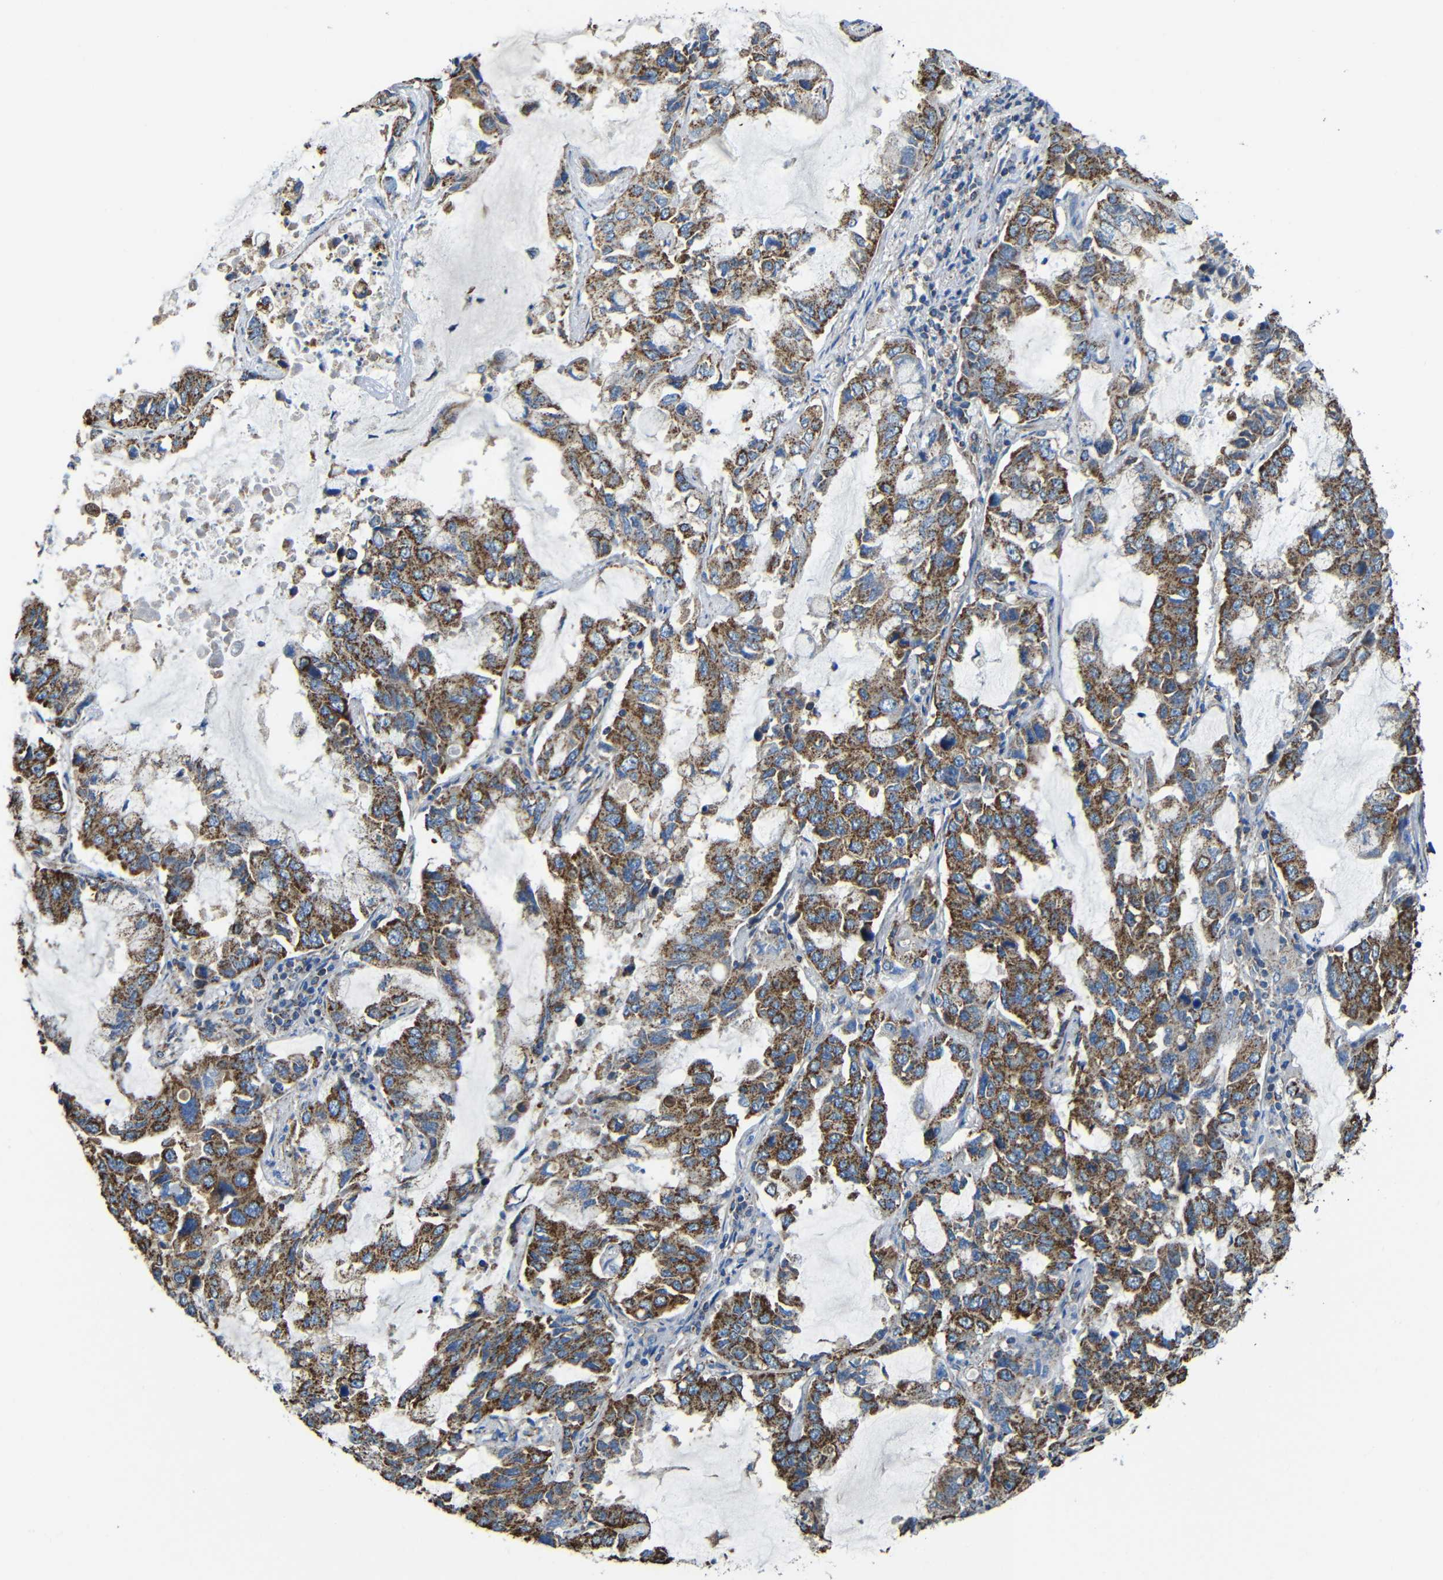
{"staining": {"intensity": "strong", "quantity": ">75%", "location": "cytoplasmic/membranous"}, "tissue": "lung cancer", "cell_type": "Tumor cells", "image_type": "cancer", "snomed": [{"axis": "morphology", "description": "Adenocarcinoma, NOS"}, {"axis": "topography", "description": "Lung"}], "caption": "This image demonstrates immunohistochemistry (IHC) staining of lung adenocarcinoma, with high strong cytoplasmic/membranous expression in about >75% of tumor cells.", "gene": "INTS6L", "patient": {"sex": "male", "age": 64}}